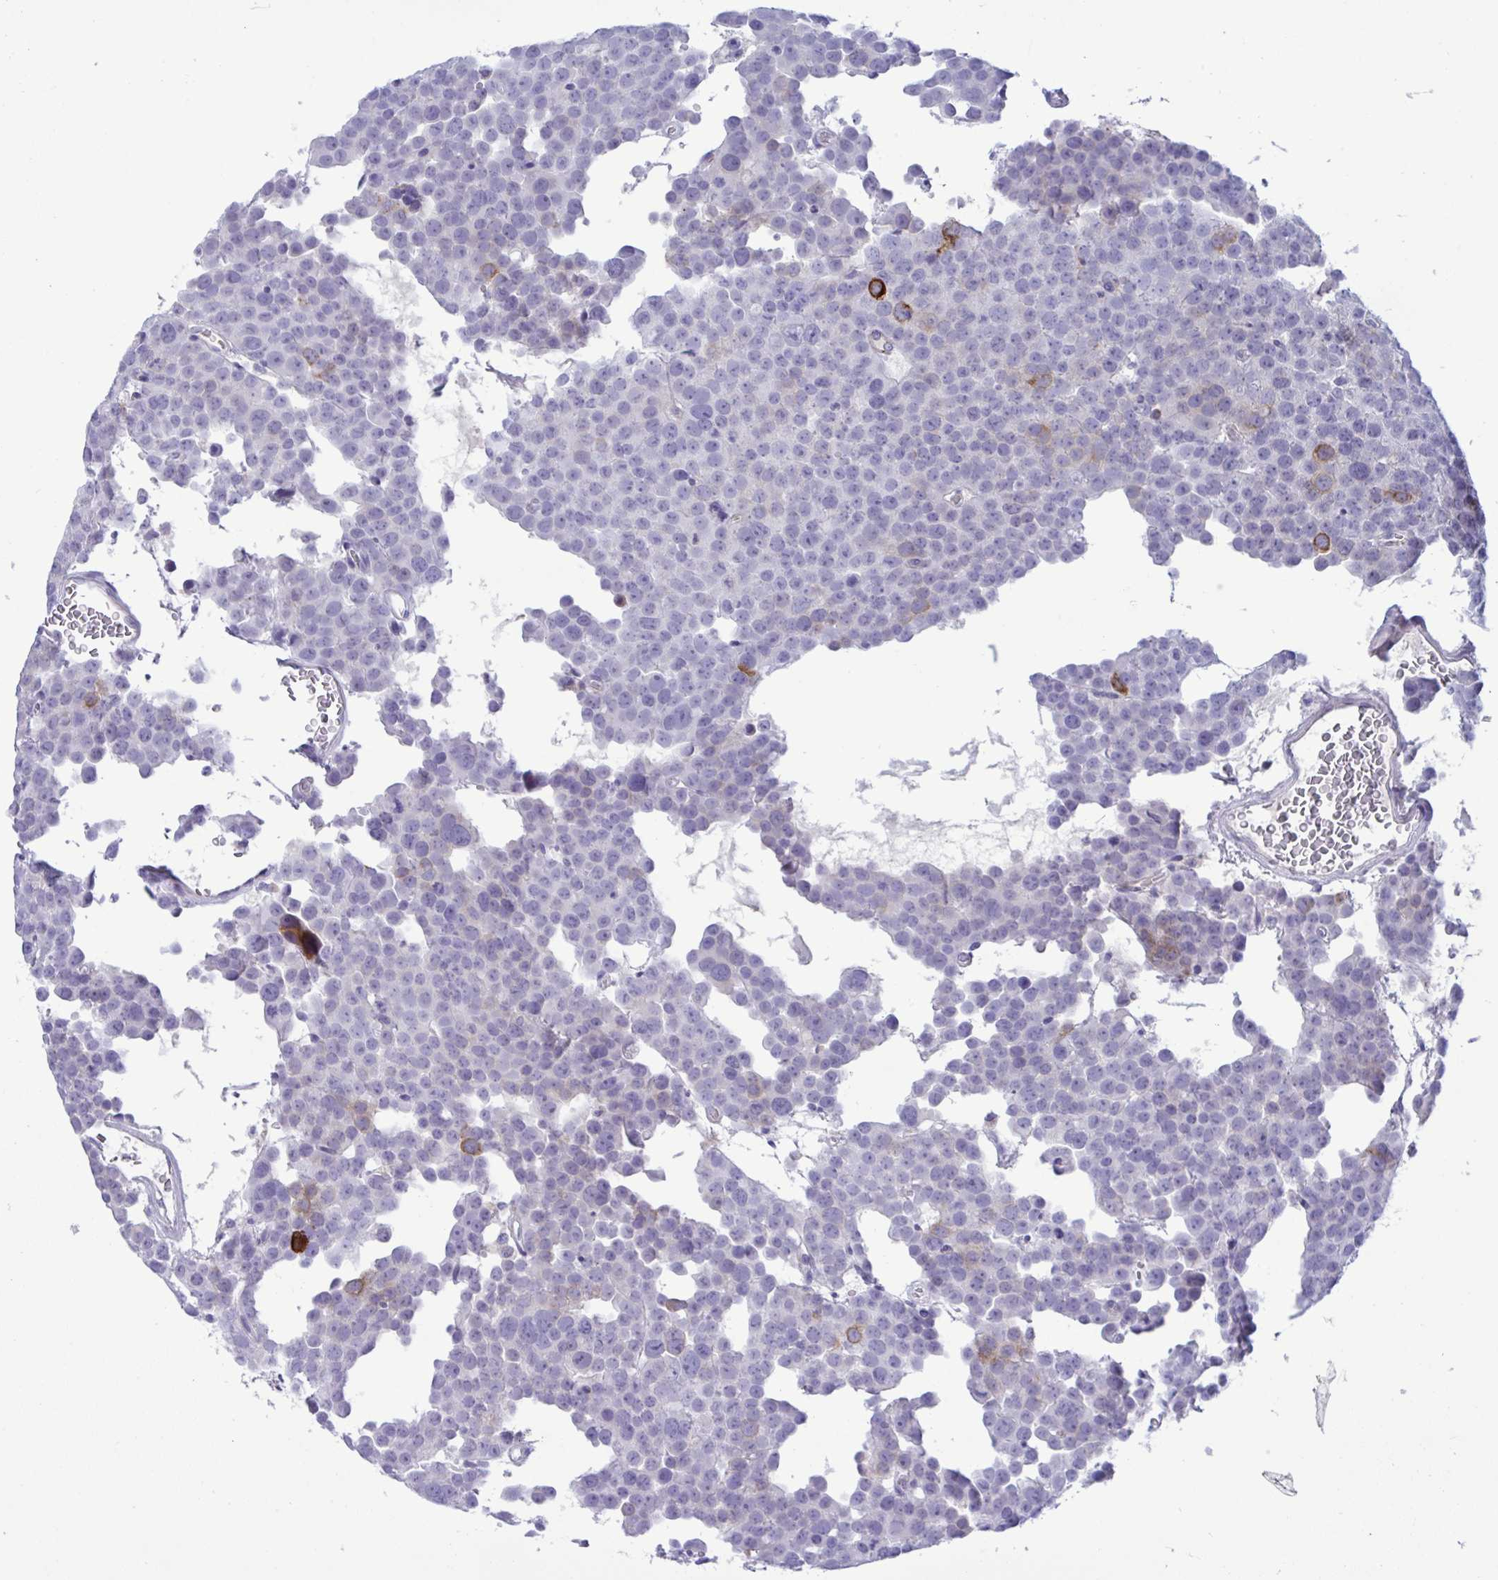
{"staining": {"intensity": "strong", "quantity": "<25%", "location": "cytoplasmic/membranous"}, "tissue": "testis cancer", "cell_type": "Tumor cells", "image_type": "cancer", "snomed": [{"axis": "morphology", "description": "Seminoma, NOS"}, {"axis": "topography", "description": "Testis"}], "caption": "Immunohistochemical staining of testis cancer shows strong cytoplasmic/membranous protein staining in about <25% of tumor cells.", "gene": "SREBF1", "patient": {"sex": "male", "age": 71}}